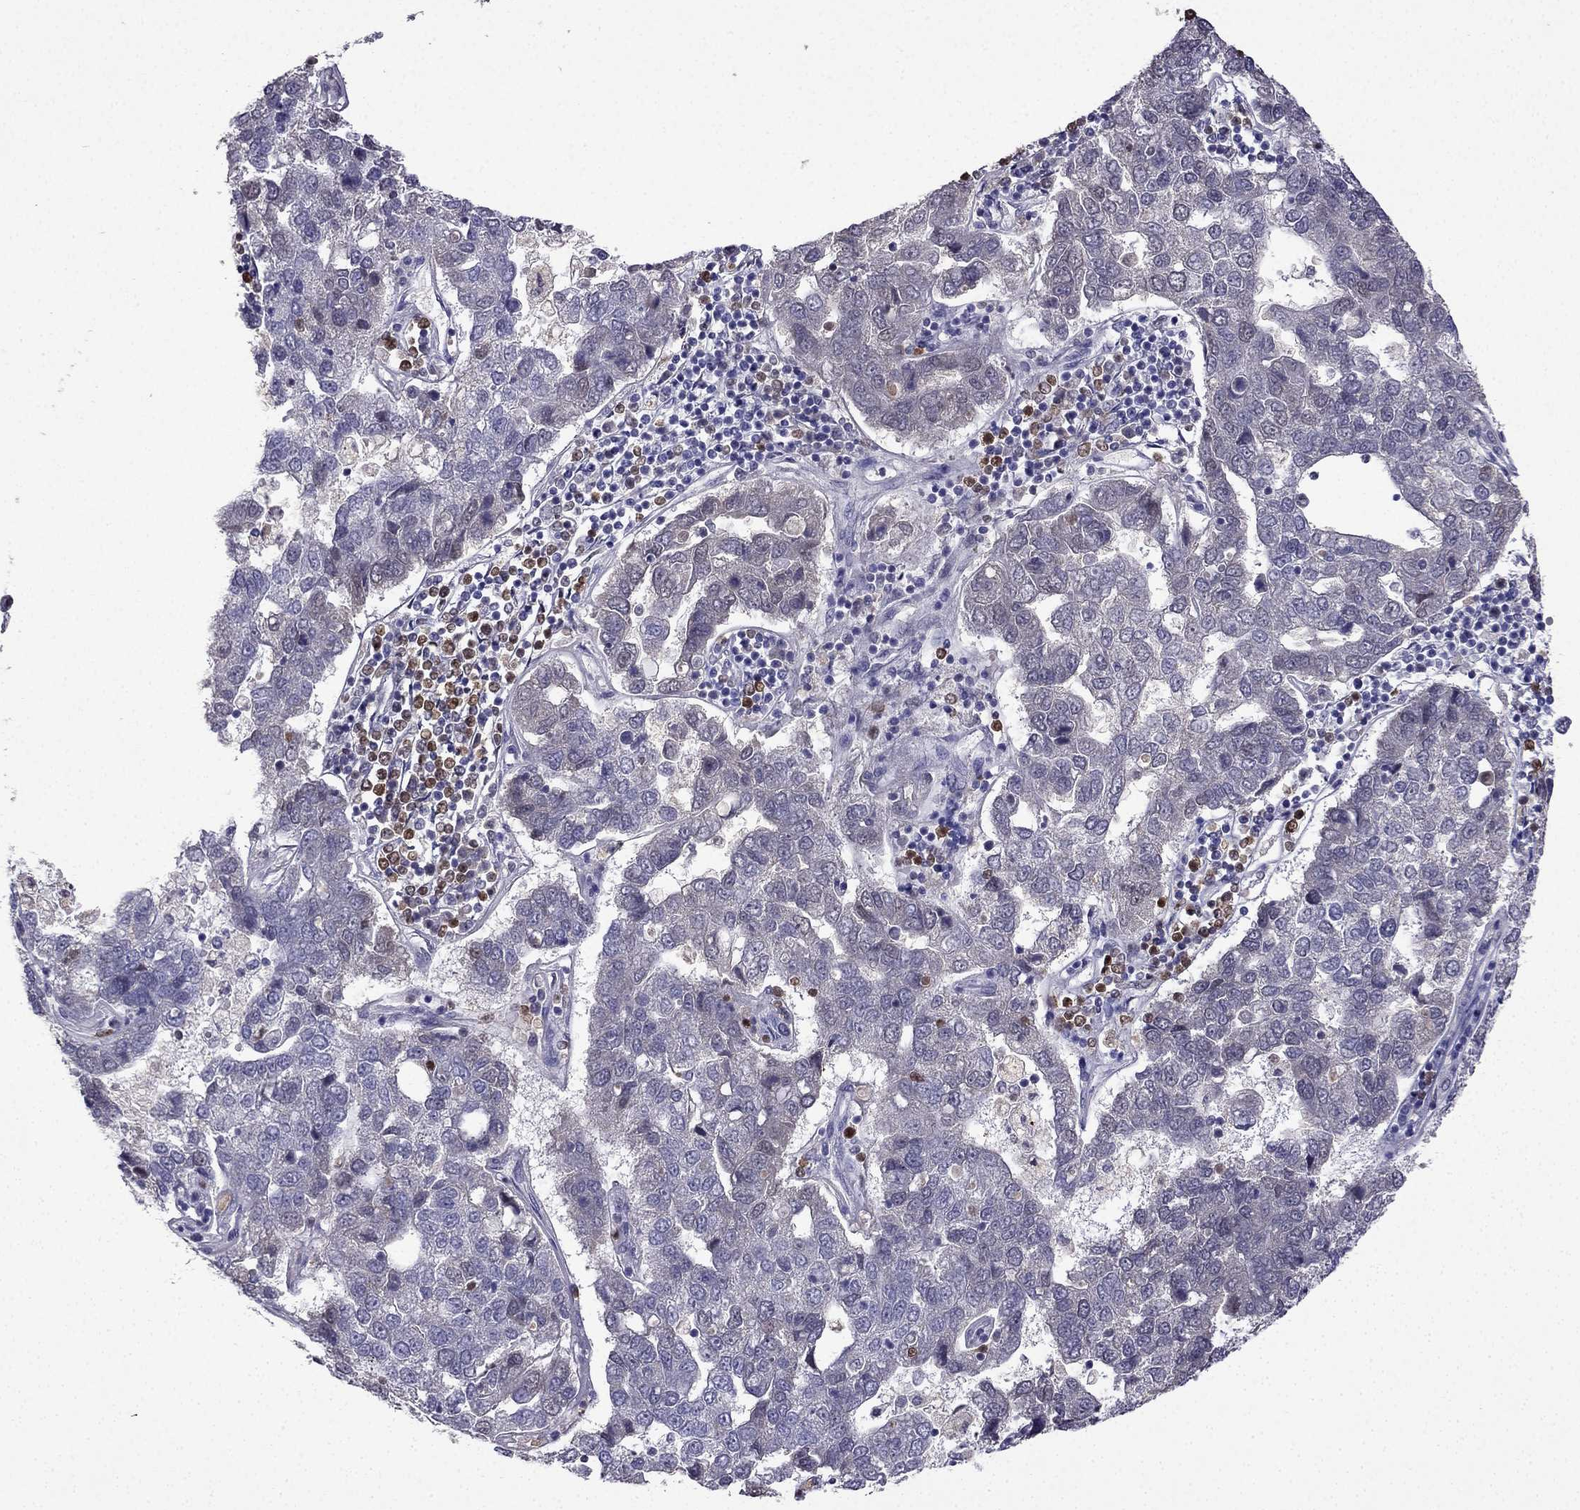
{"staining": {"intensity": "negative", "quantity": "none", "location": "none"}, "tissue": "pancreatic cancer", "cell_type": "Tumor cells", "image_type": "cancer", "snomed": [{"axis": "morphology", "description": "Adenocarcinoma, NOS"}, {"axis": "topography", "description": "Pancreas"}], "caption": "A high-resolution image shows IHC staining of pancreatic adenocarcinoma, which demonstrates no significant positivity in tumor cells.", "gene": "UHRF1", "patient": {"sex": "female", "age": 61}}